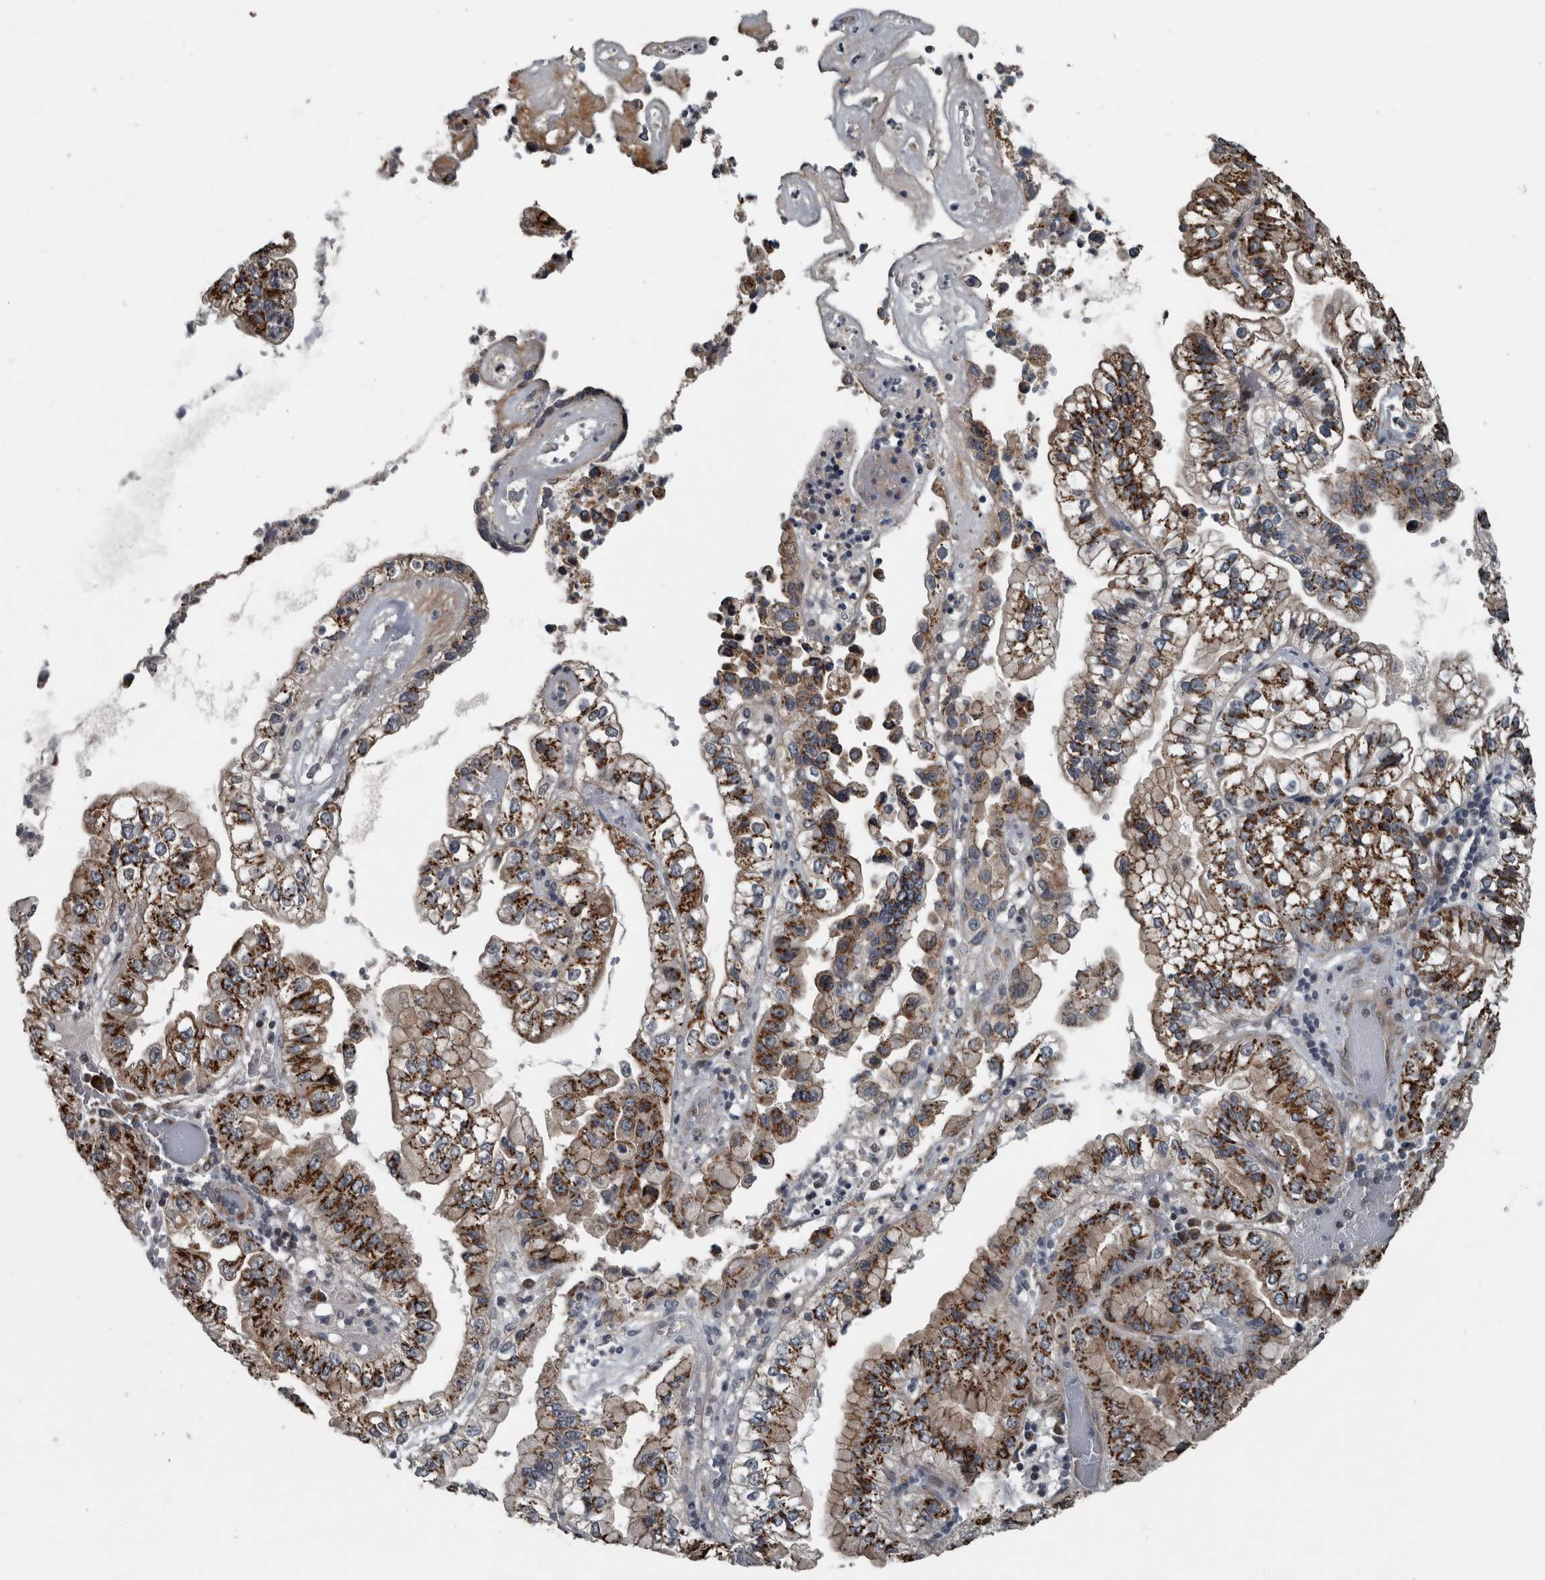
{"staining": {"intensity": "strong", "quantity": ">75%", "location": "cytoplasmic/membranous"}, "tissue": "liver cancer", "cell_type": "Tumor cells", "image_type": "cancer", "snomed": [{"axis": "morphology", "description": "Cholangiocarcinoma"}, {"axis": "topography", "description": "Liver"}], "caption": "Brown immunohistochemical staining in human liver cholangiocarcinoma shows strong cytoplasmic/membranous expression in approximately >75% of tumor cells.", "gene": "ZNF345", "patient": {"sex": "female", "age": 79}}